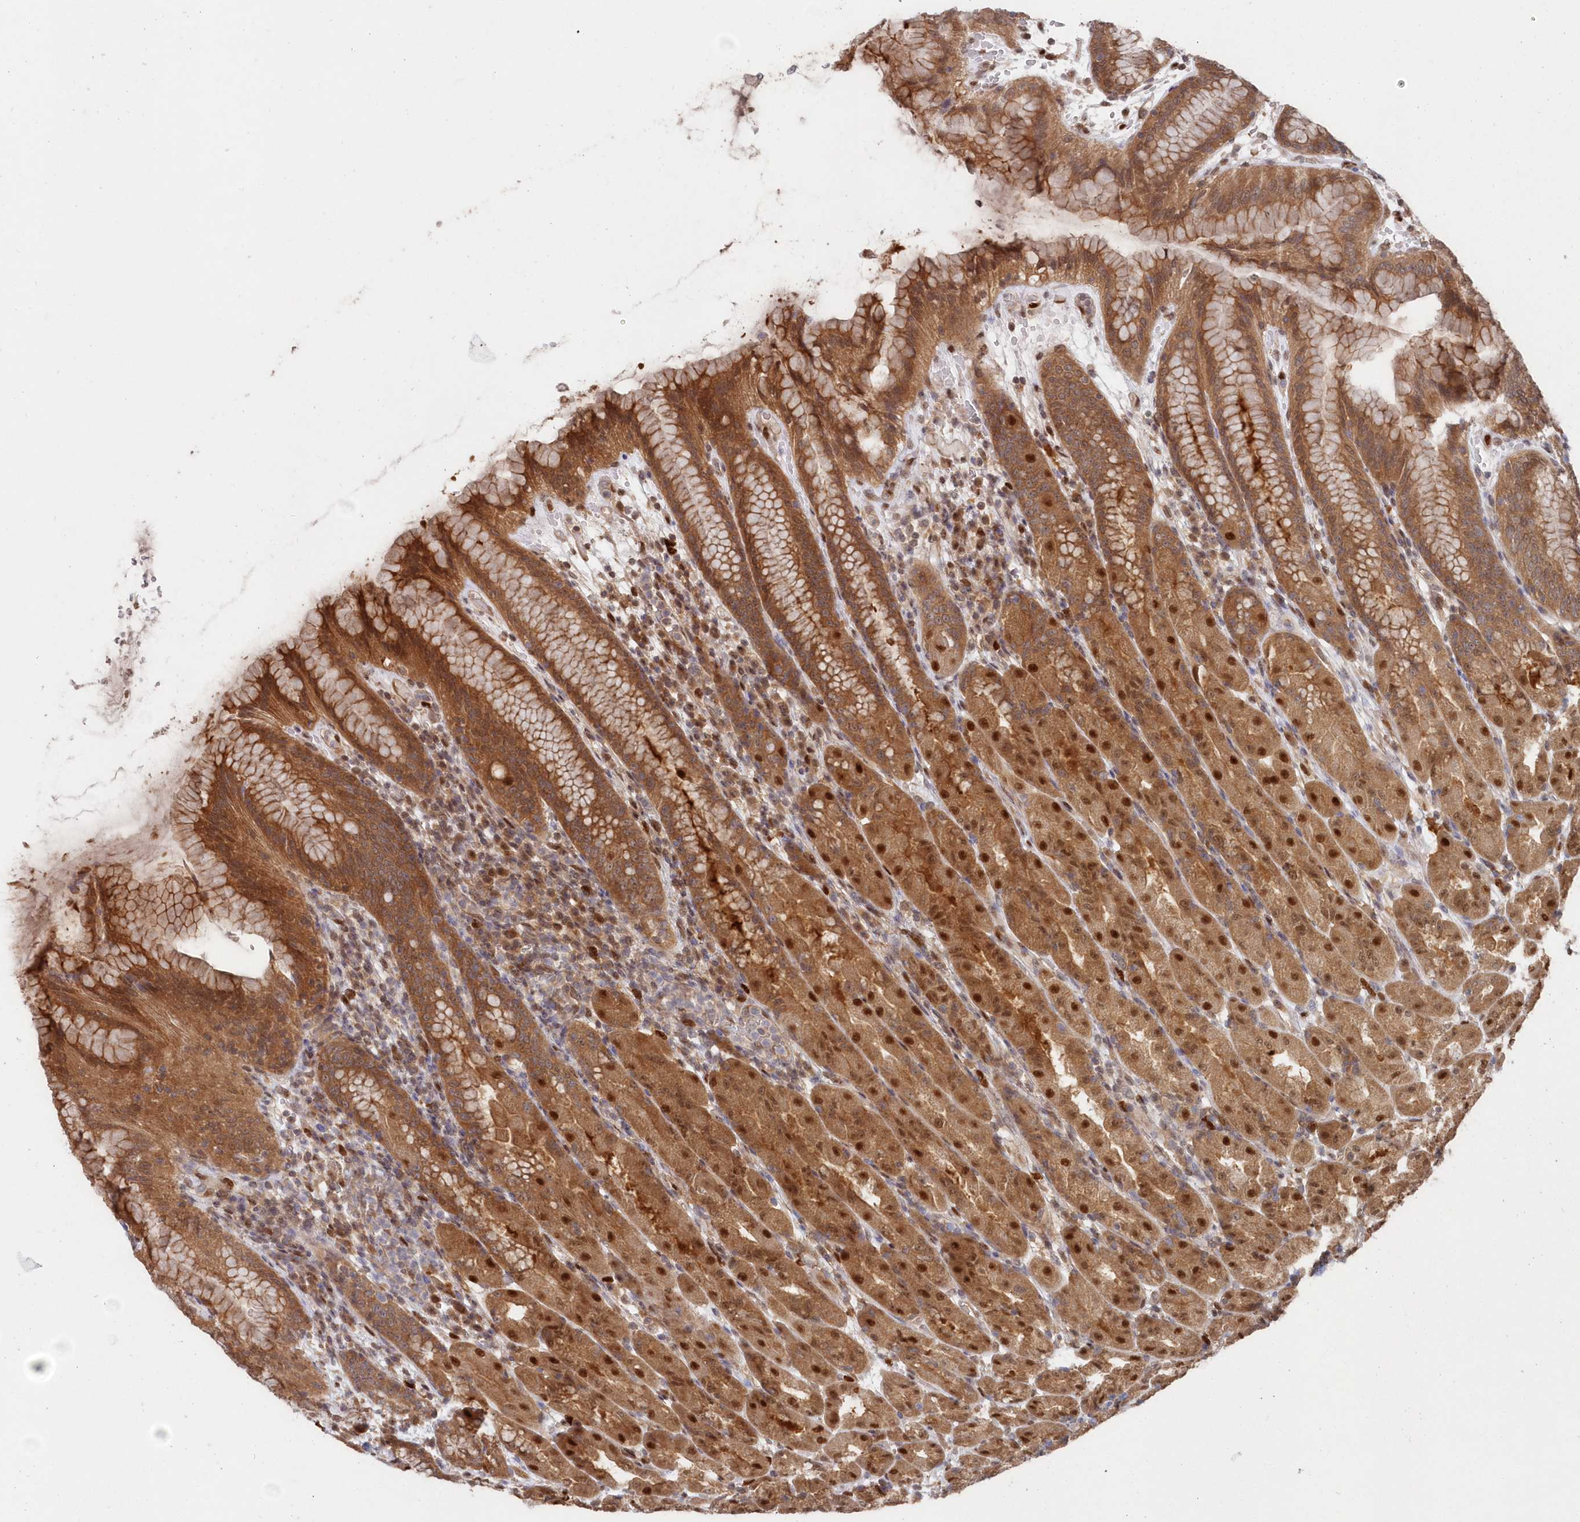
{"staining": {"intensity": "strong", "quantity": ">75%", "location": "cytoplasmic/membranous,nuclear"}, "tissue": "stomach", "cell_type": "Glandular cells", "image_type": "normal", "snomed": [{"axis": "morphology", "description": "Normal tissue, NOS"}, {"axis": "topography", "description": "Stomach"}], "caption": "Immunohistochemistry (IHC) of benign stomach exhibits high levels of strong cytoplasmic/membranous,nuclear expression in approximately >75% of glandular cells. (Stains: DAB in brown, nuclei in blue, Microscopy: brightfield microscopy at high magnification).", "gene": "ABHD14B", "patient": {"sex": "female", "age": 79}}